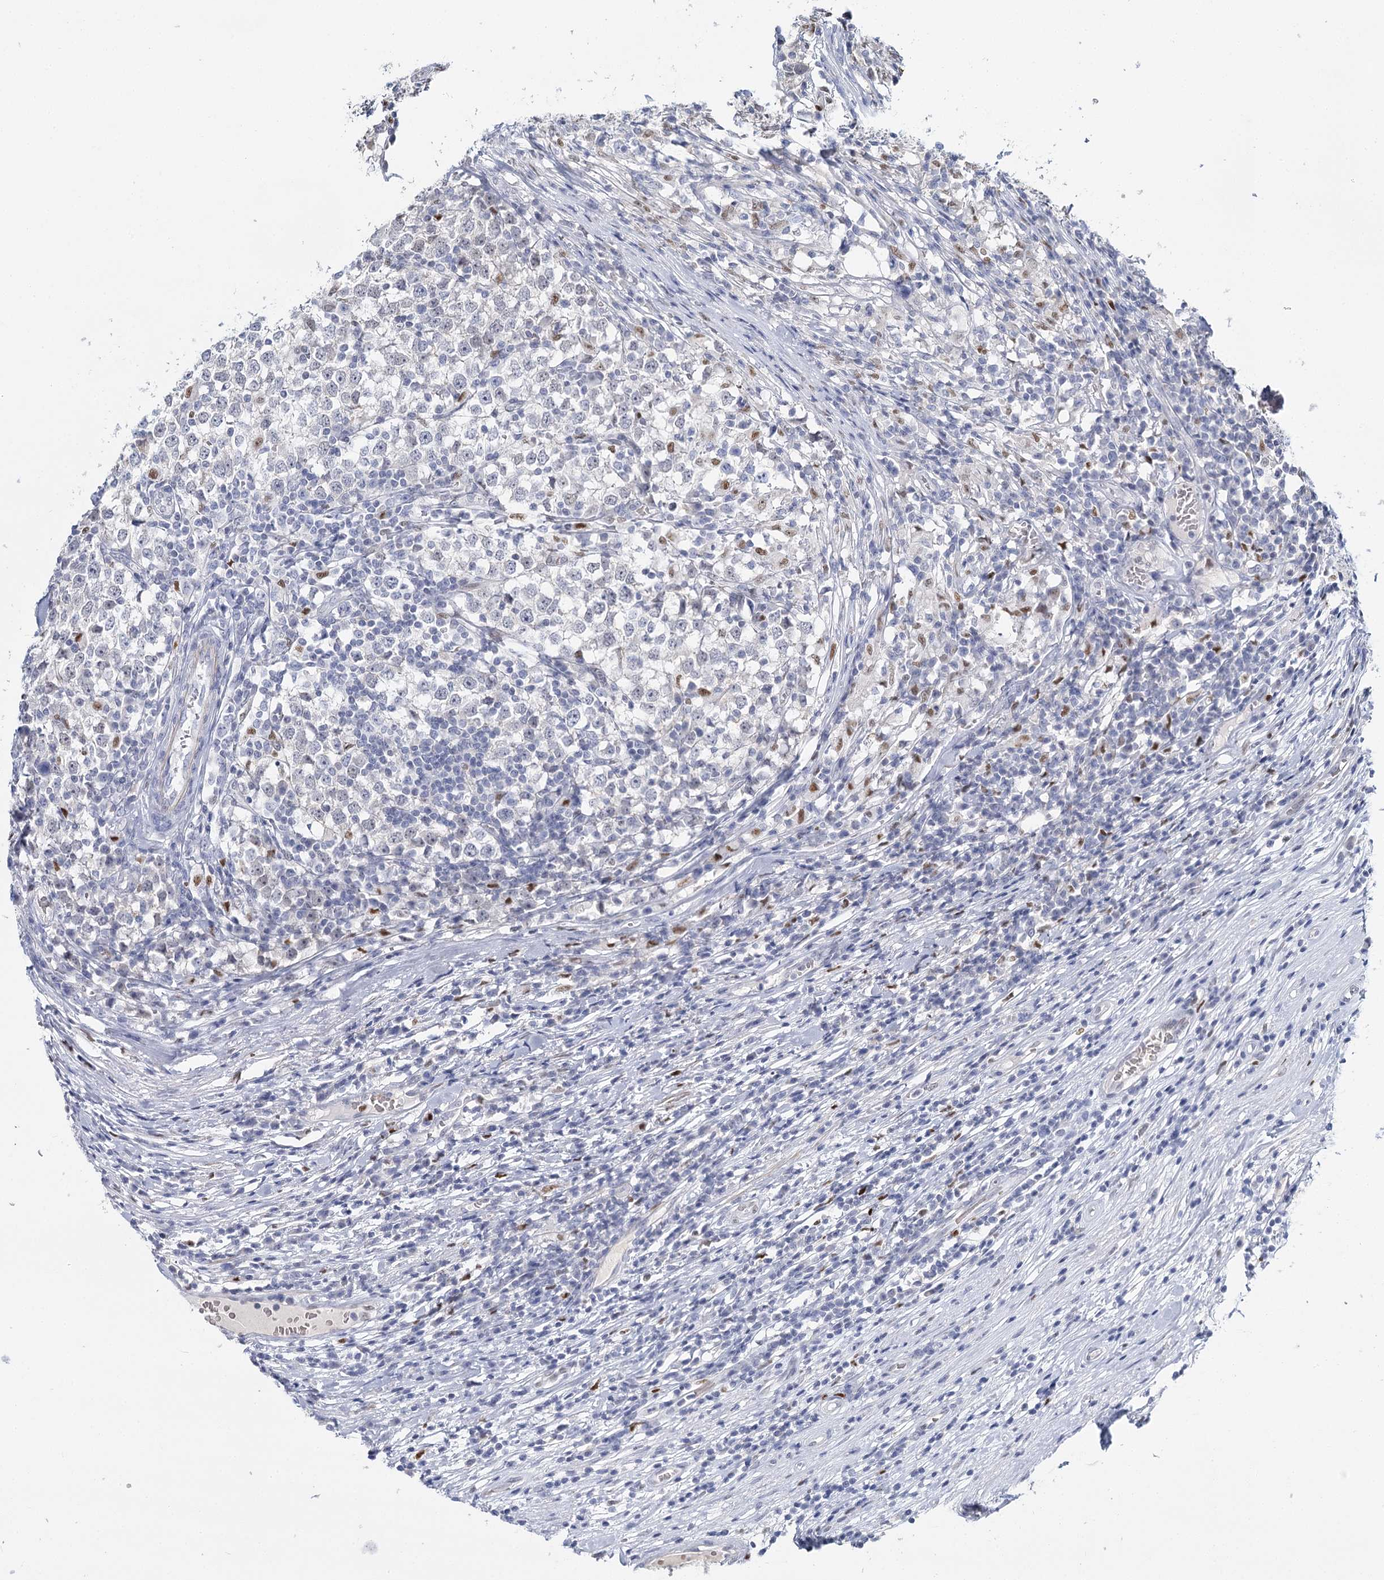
{"staining": {"intensity": "negative", "quantity": "none", "location": "none"}, "tissue": "testis cancer", "cell_type": "Tumor cells", "image_type": "cancer", "snomed": [{"axis": "morphology", "description": "Seminoma, NOS"}, {"axis": "topography", "description": "Testis"}], "caption": "DAB immunohistochemical staining of human testis seminoma shows no significant staining in tumor cells.", "gene": "IGSF3", "patient": {"sex": "male", "age": 65}}